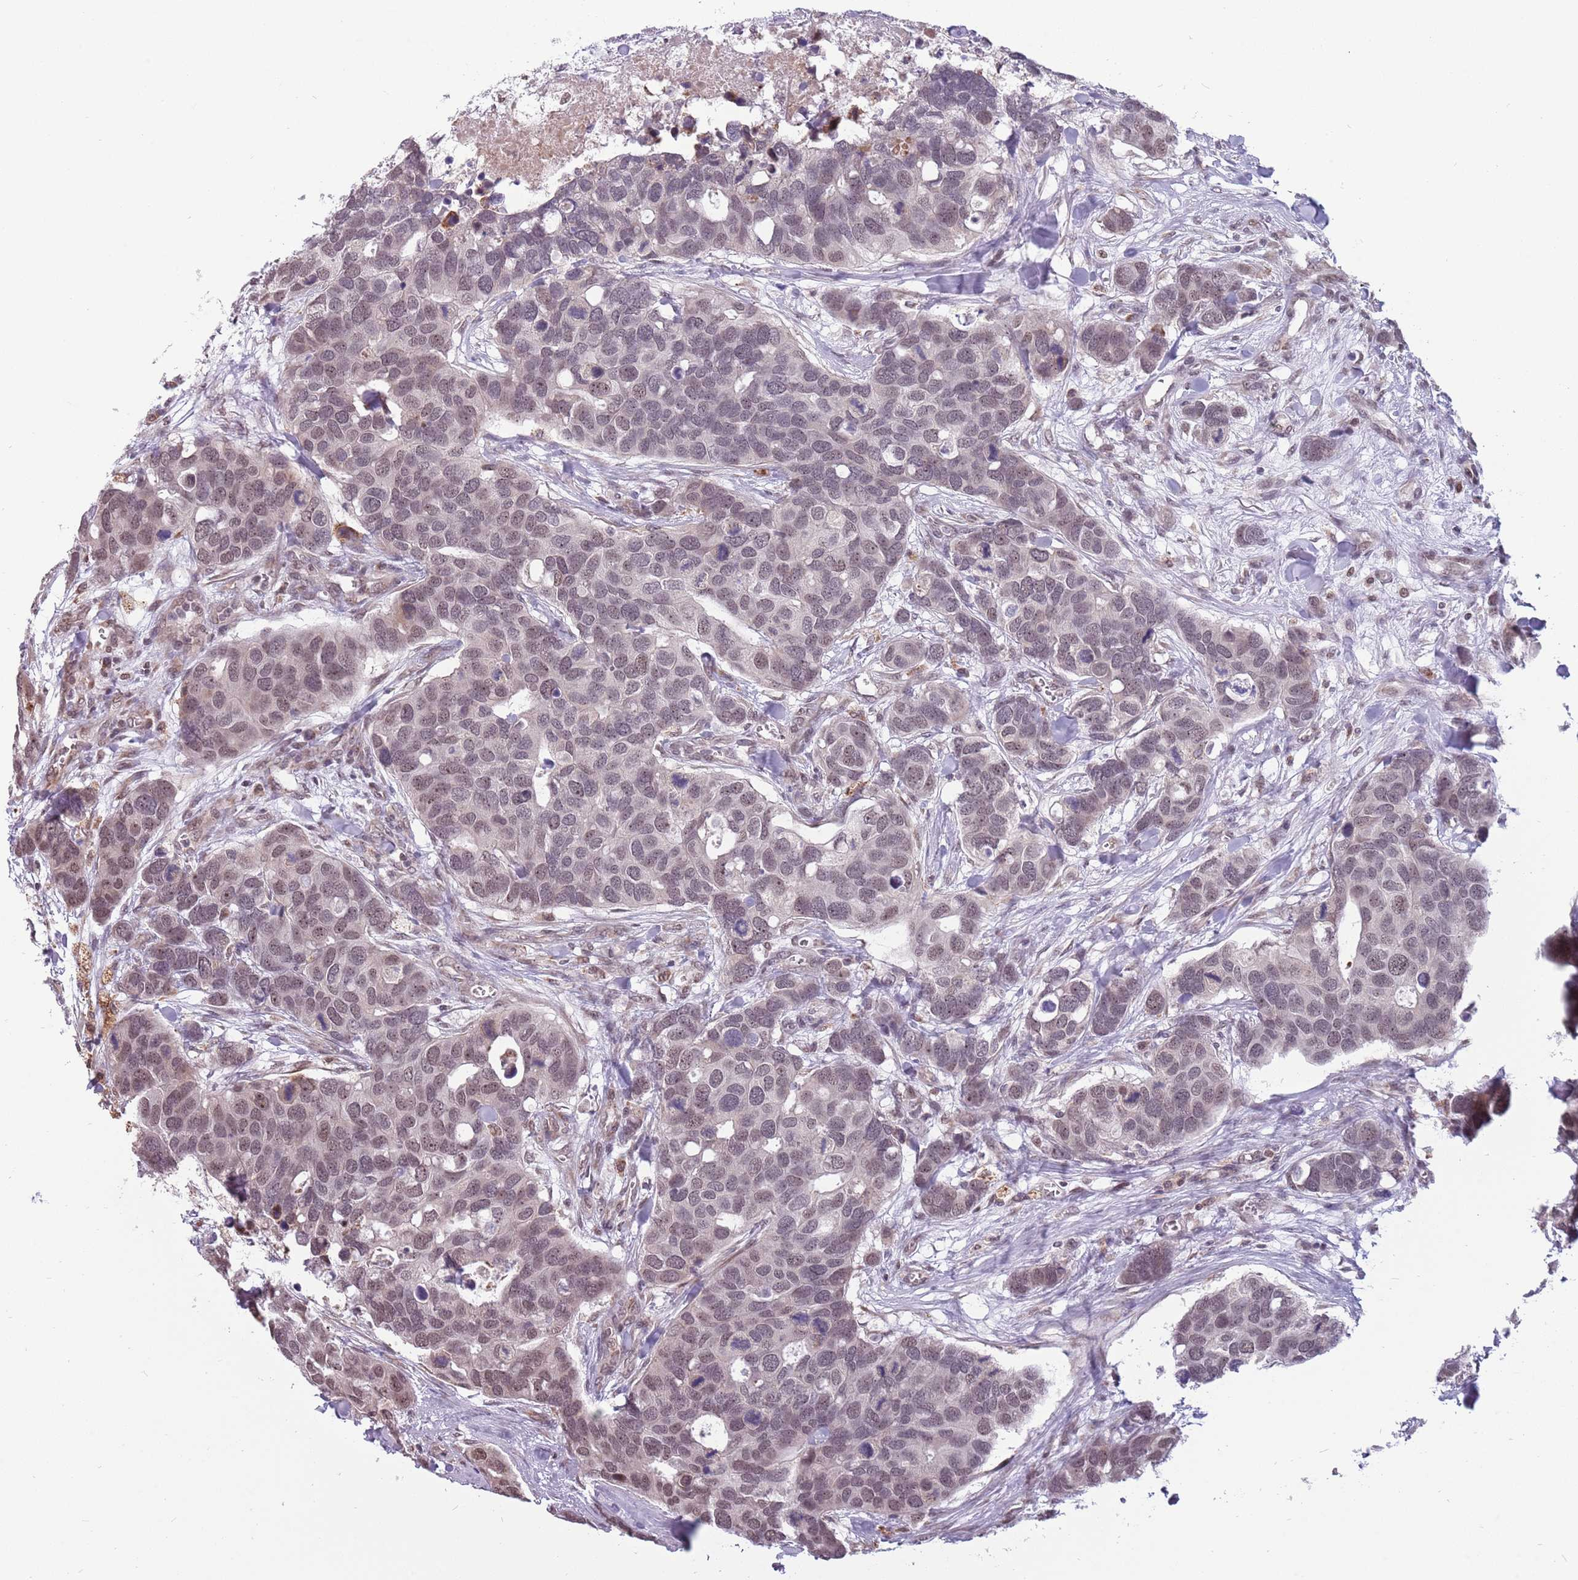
{"staining": {"intensity": "weak", "quantity": "25%-75%", "location": "cytoplasmic/membranous,nuclear"}, "tissue": "breast cancer", "cell_type": "Tumor cells", "image_type": "cancer", "snomed": [{"axis": "morphology", "description": "Duct carcinoma"}, {"axis": "topography", "description": "Breast"}], "caption": "Protein expression analysis of human breast infiltrating ductal carcinoma reveals weak cytoplasmic/membranous and nuclear expression in approximately 25%-75% of tumor cells.", "gene": "BARD1", "patient": {"sex": "female", "age": 83}}